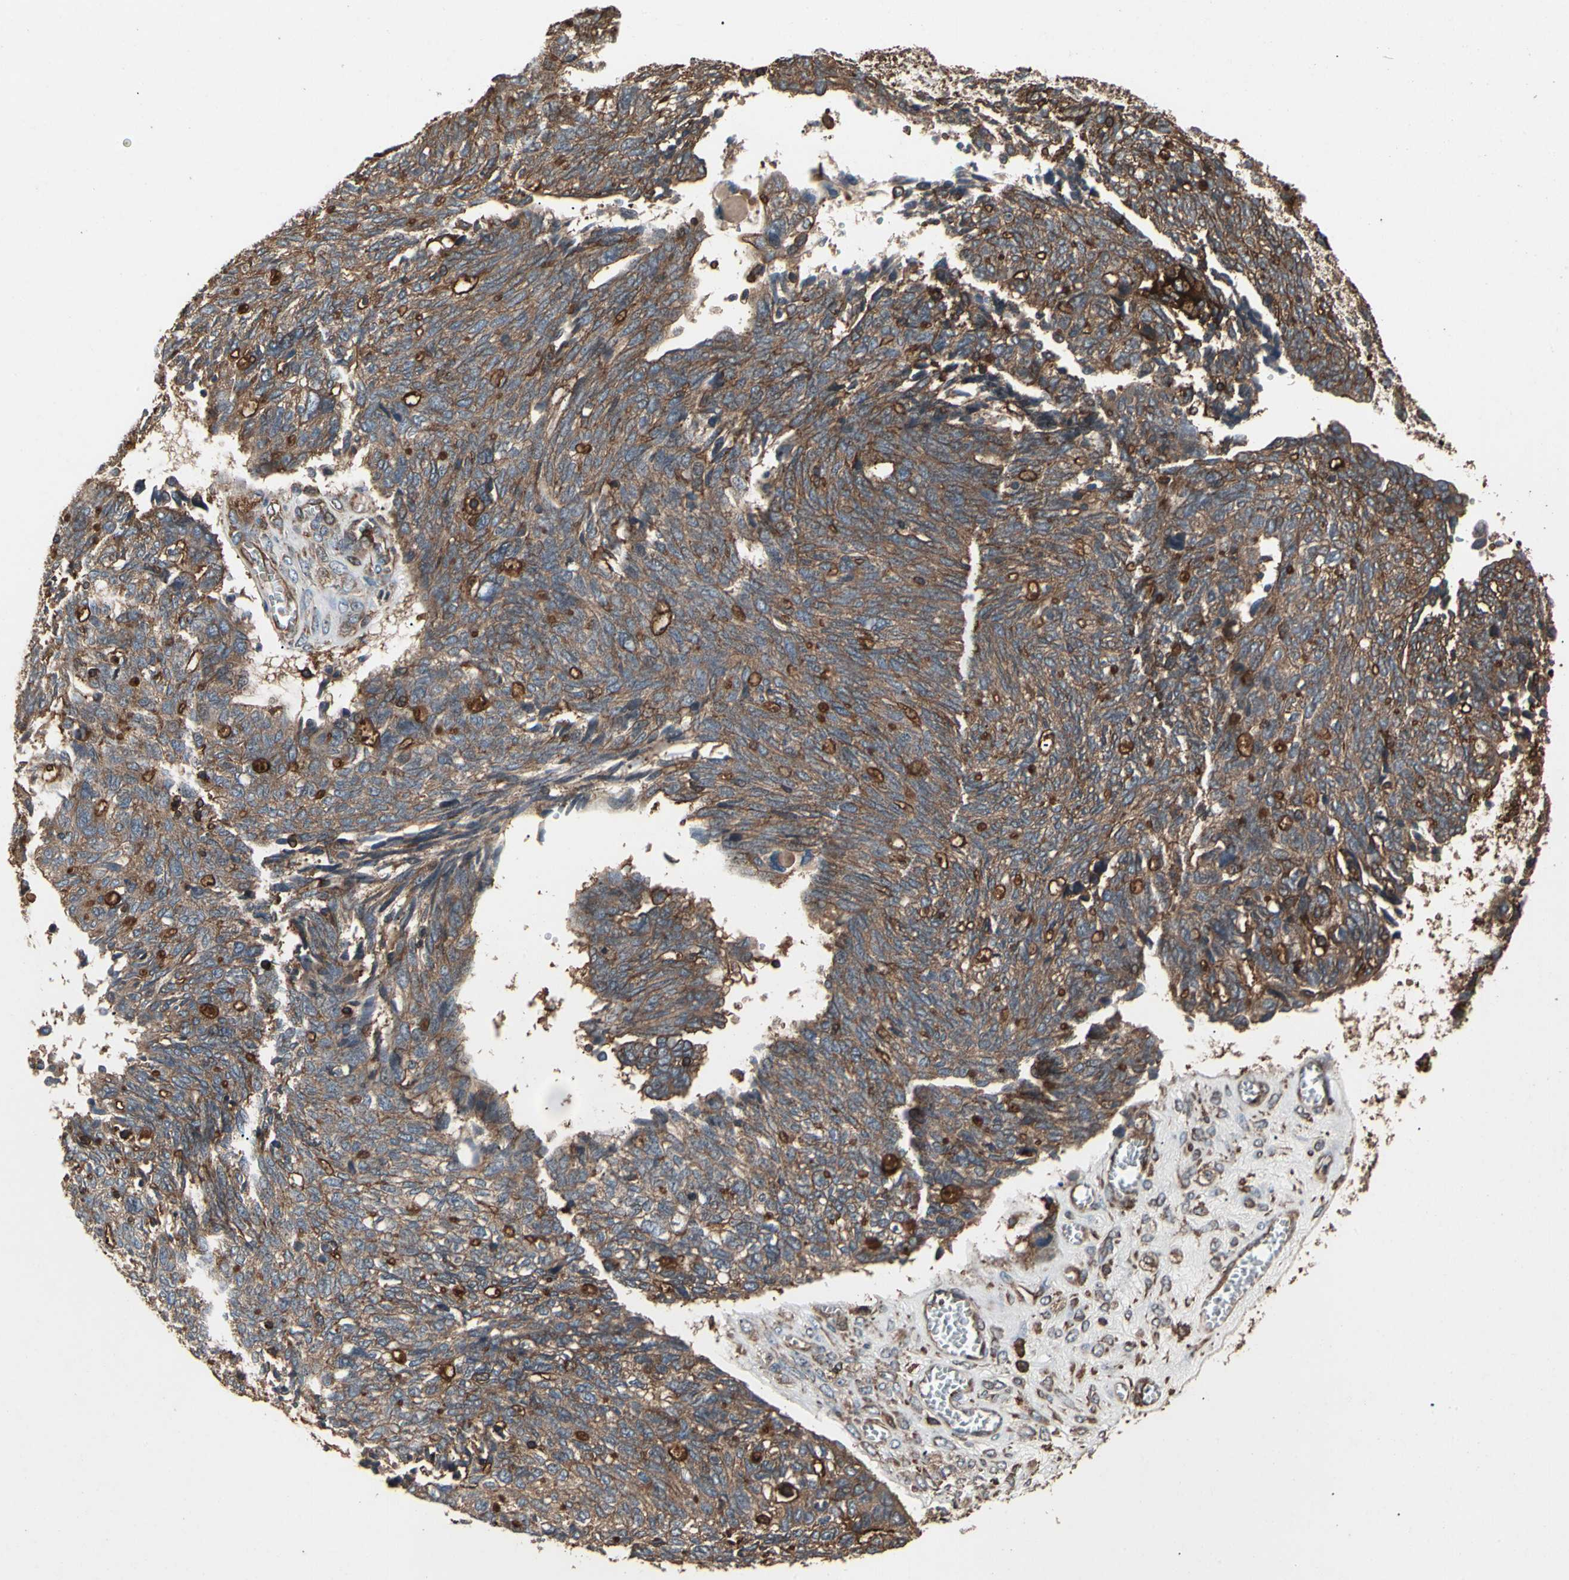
{"staining": {"intensity": "moderate", "quantity": ">75%", "location": "cytoplasmic/membranous"}, "tissue": "ovarian cancer", "cell_type": "Tumor cells", "image_type": "cancer", "snomed": [{"axis": "morphology", "description": "Cystadenocarcinoma, serous, NOS"}, {"axis": "topography", "description": "Ovary"}], "caption": "Moderate cytoplasmic/membranous positivity is seen in about >75% of tumor cells in ovarian serous cystadenocarcinoma. (brown staining indicates protein expression, while blue staining denotes nuclei).", "gene": "AGBL2", "patient": {"sex": "female", "age": 79}}